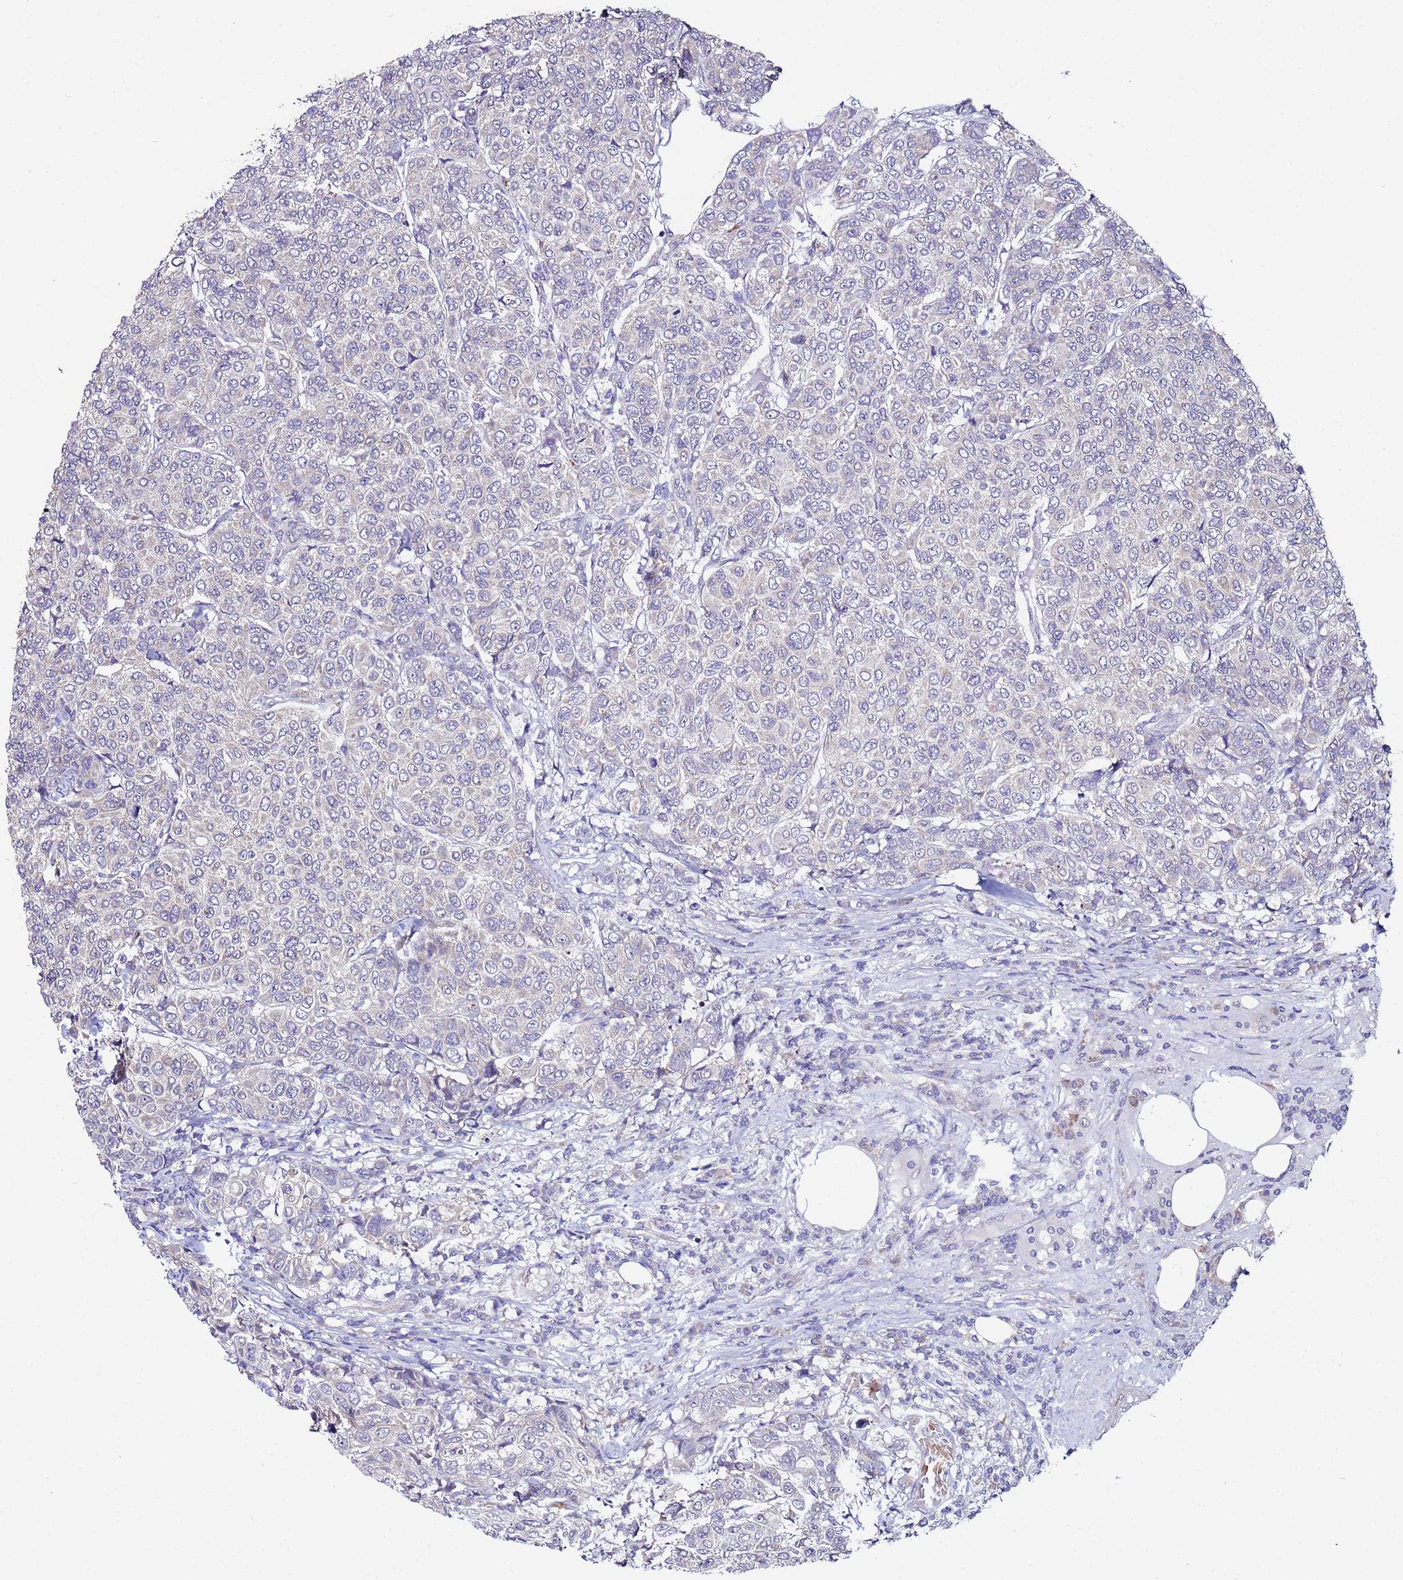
{"staining": {"intensity": "negative", "quantity": "none", "location": "none"}, "tissue": "breast cancer", "cell_type": "Tumor cells", "image_type": "cancer", "snomed": [{"axis": "morphology", "description": "Duct carcinoma"}, {"axis": "topography", "description": "Breast"}], "caption": "Intraductal carcinoma (breast) stained for a protein using immunohistochemistry demonstrates no expression tumor cells.", "gene": "CLHC1", "patient": {"sex": "female", "age": 55}}